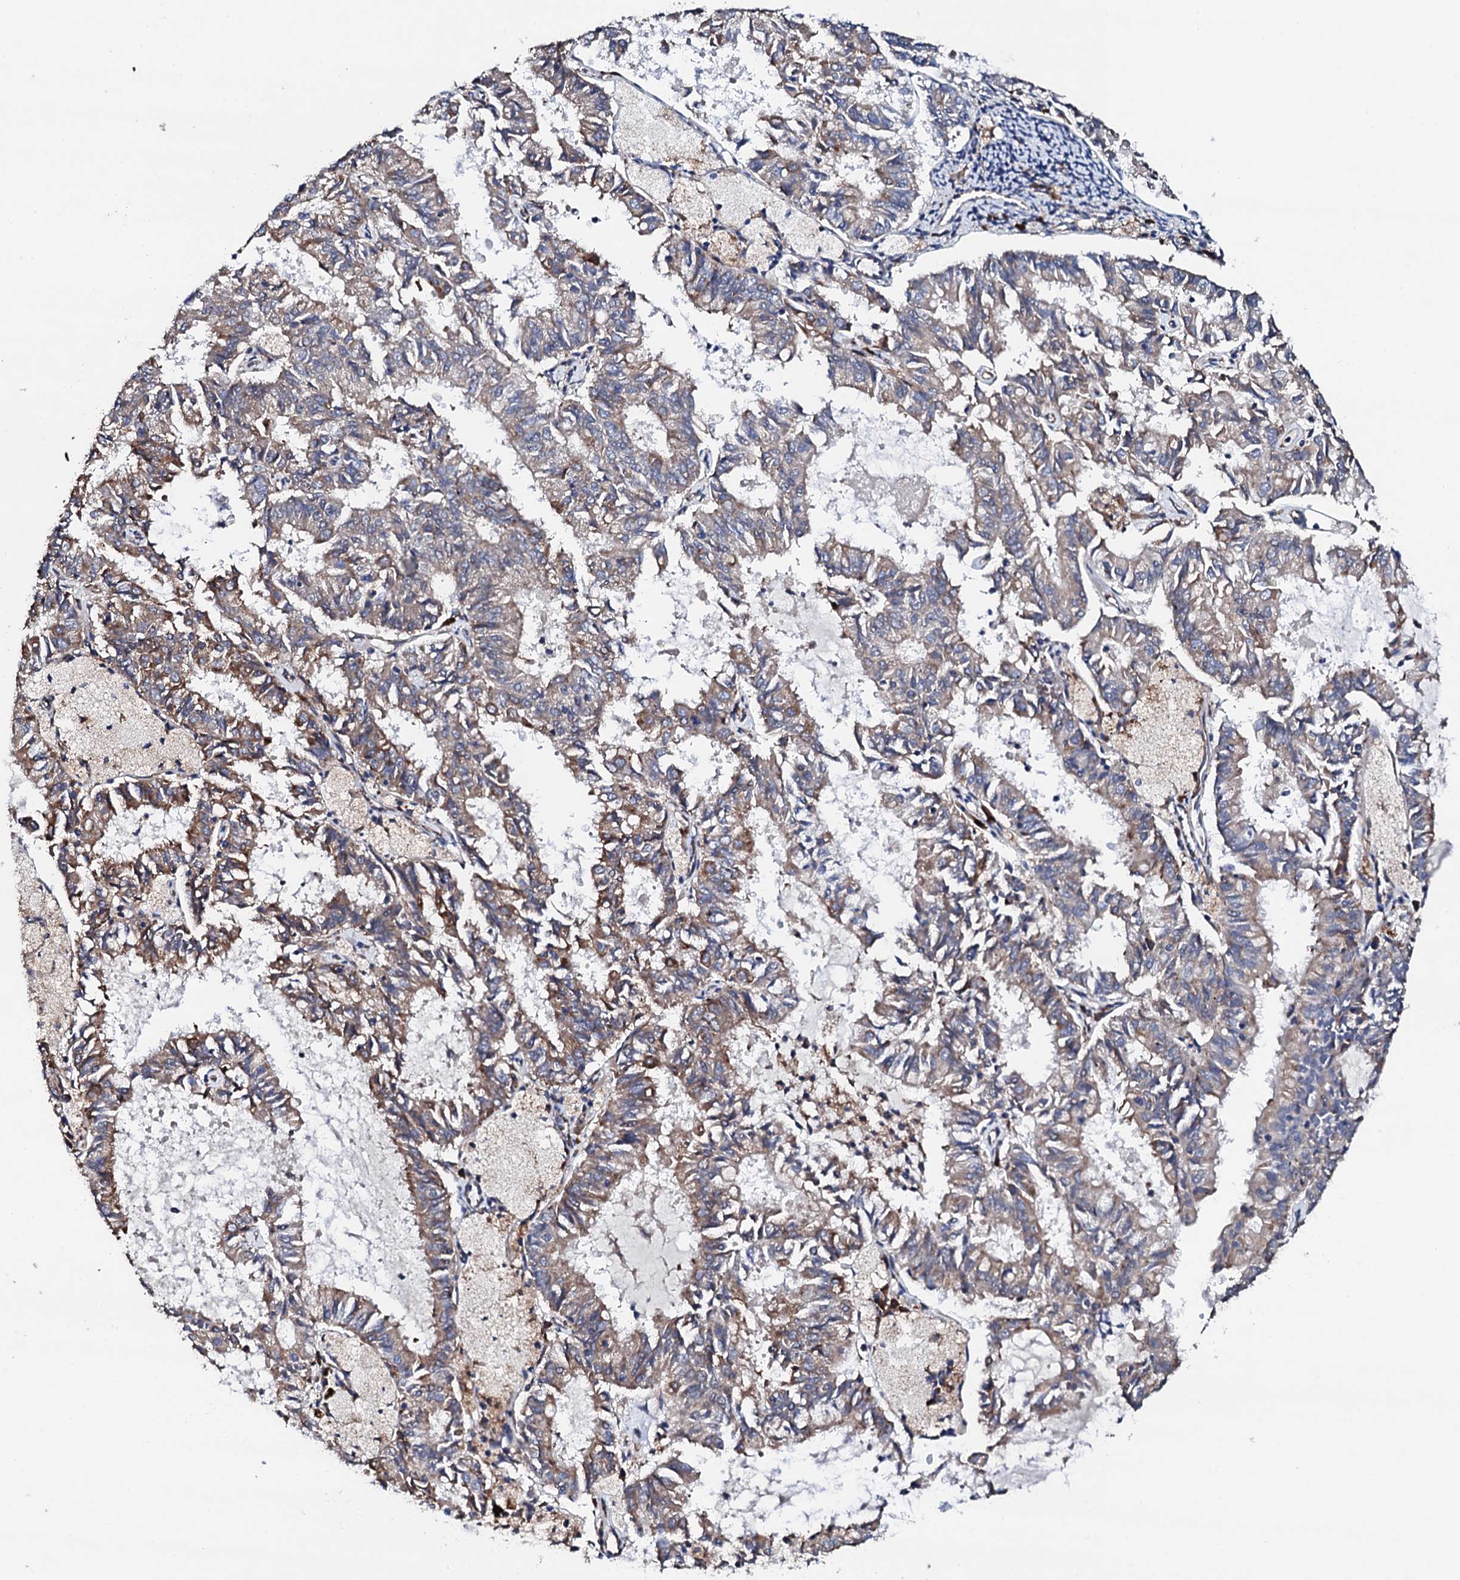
{"staining": {"intensity": "weak", "quantity": ">75%", "location": "cytoplasmic/membranous"}, "tissue": "endometrial cancer", "cell_type": "Tumor cells", "image_type": "cancer", "snomed": [{"axis": "morphology", "description": "Adenocarcinoma, NOS"}, {"axis": "topography", "description": "Endometrium"}], "caption": "Immunohistochemical staining of human adenocarcinoma (endometrial) shows low levels of weak cytoplasmic/membranous protein staining in about >75% of tumor cells.", "gene": "LIPT2", "patient": {"sex": "female", "age": 57}}